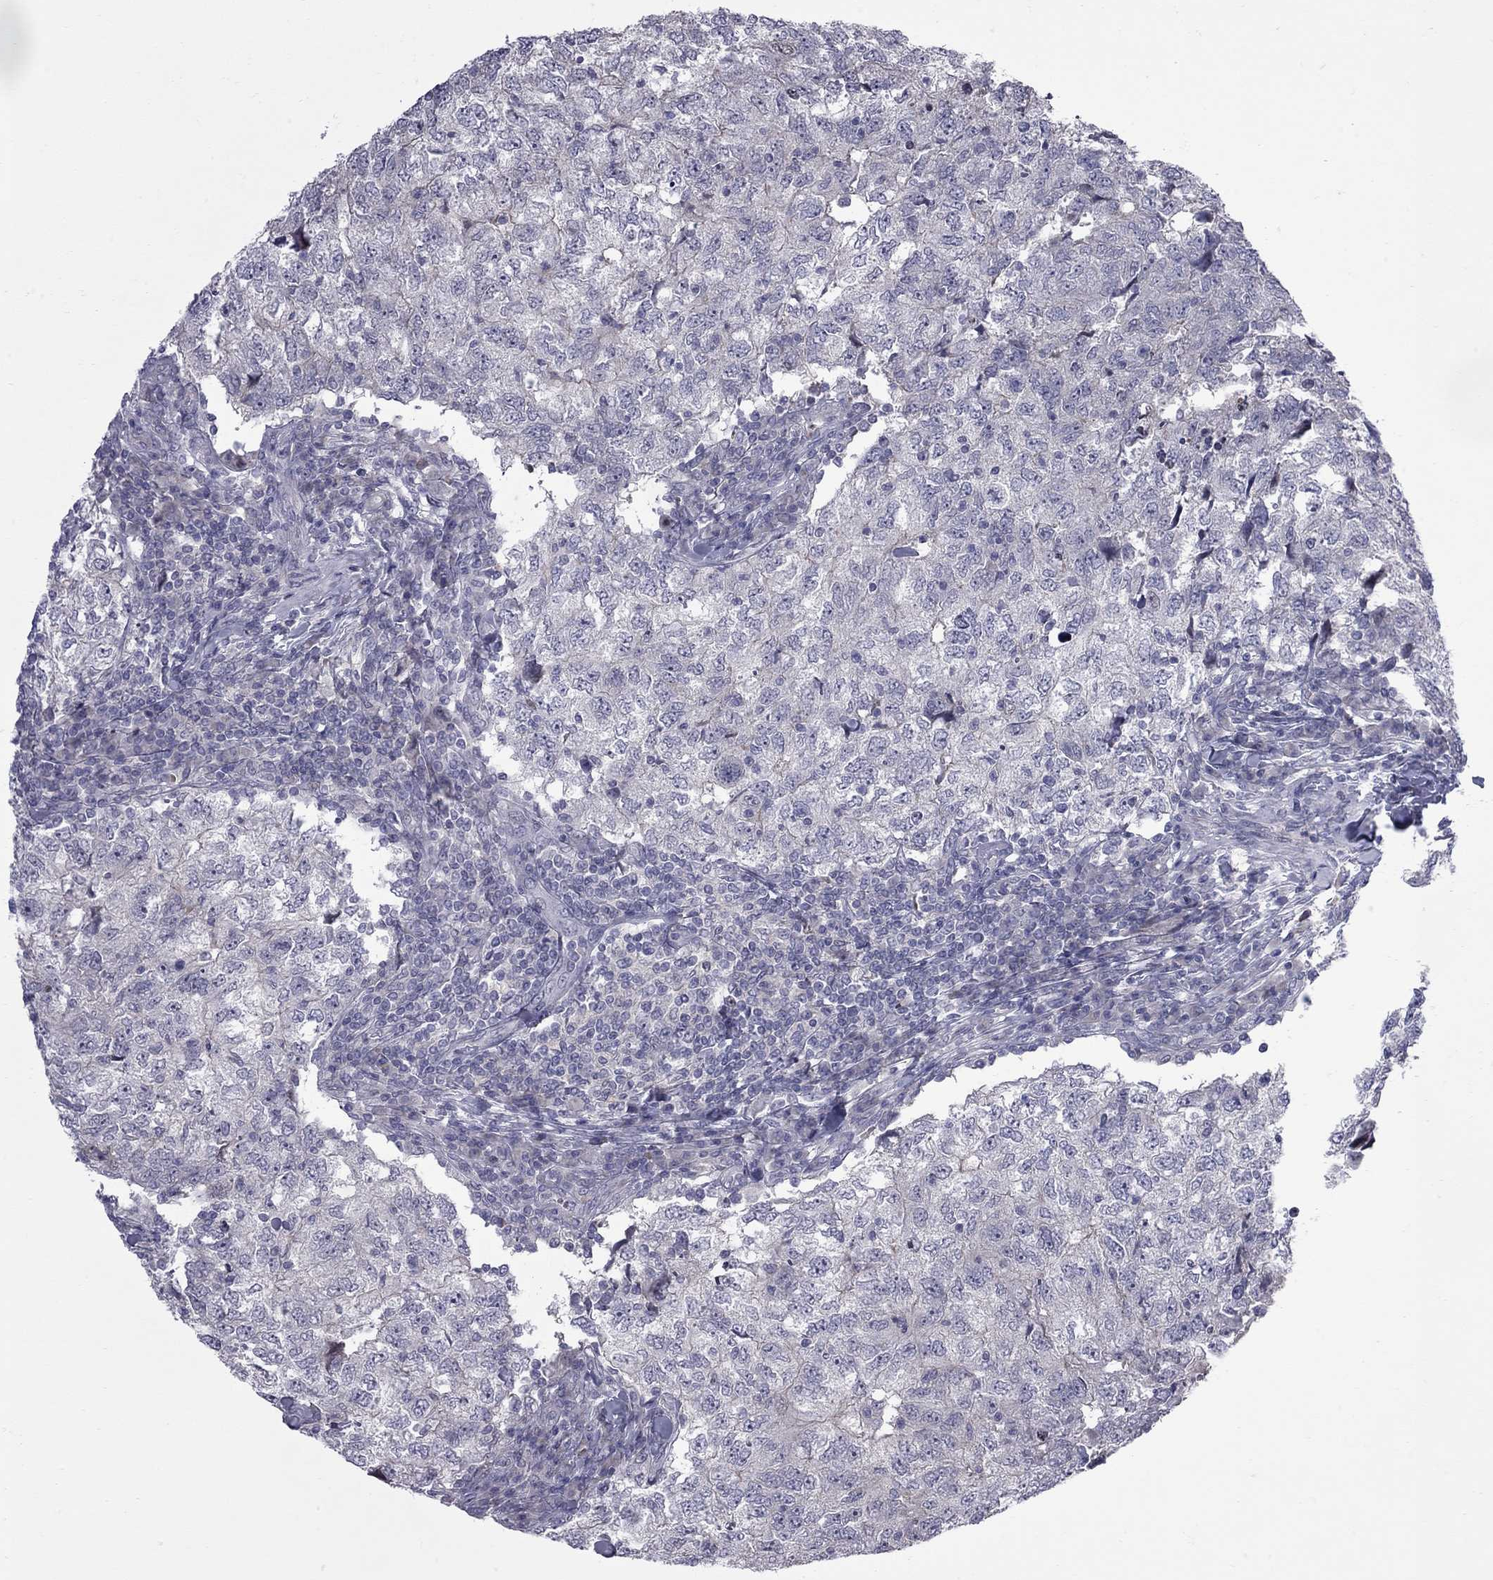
{"staining": {"intensity": "negative", "quantity": "none", "location": "none"}, "tissue": "breast cancer", "cell_type": "Tumor cells", "image_type": "cancer", "snomed": [{"axis": "morphology", "description": "Duct carcinoma"}, {"axis": "topography", "description": "Breast"}], "caption": "Protein analysis of infiltrating ductal carcinoma (breast) shows no significant expression in tumor cells. The staining is performed using DAB brown chromogen with nuclei counter-stained in using hematoxylin.", "gene": "NRARP", "patient": {"sex": "female", "age": 30}}